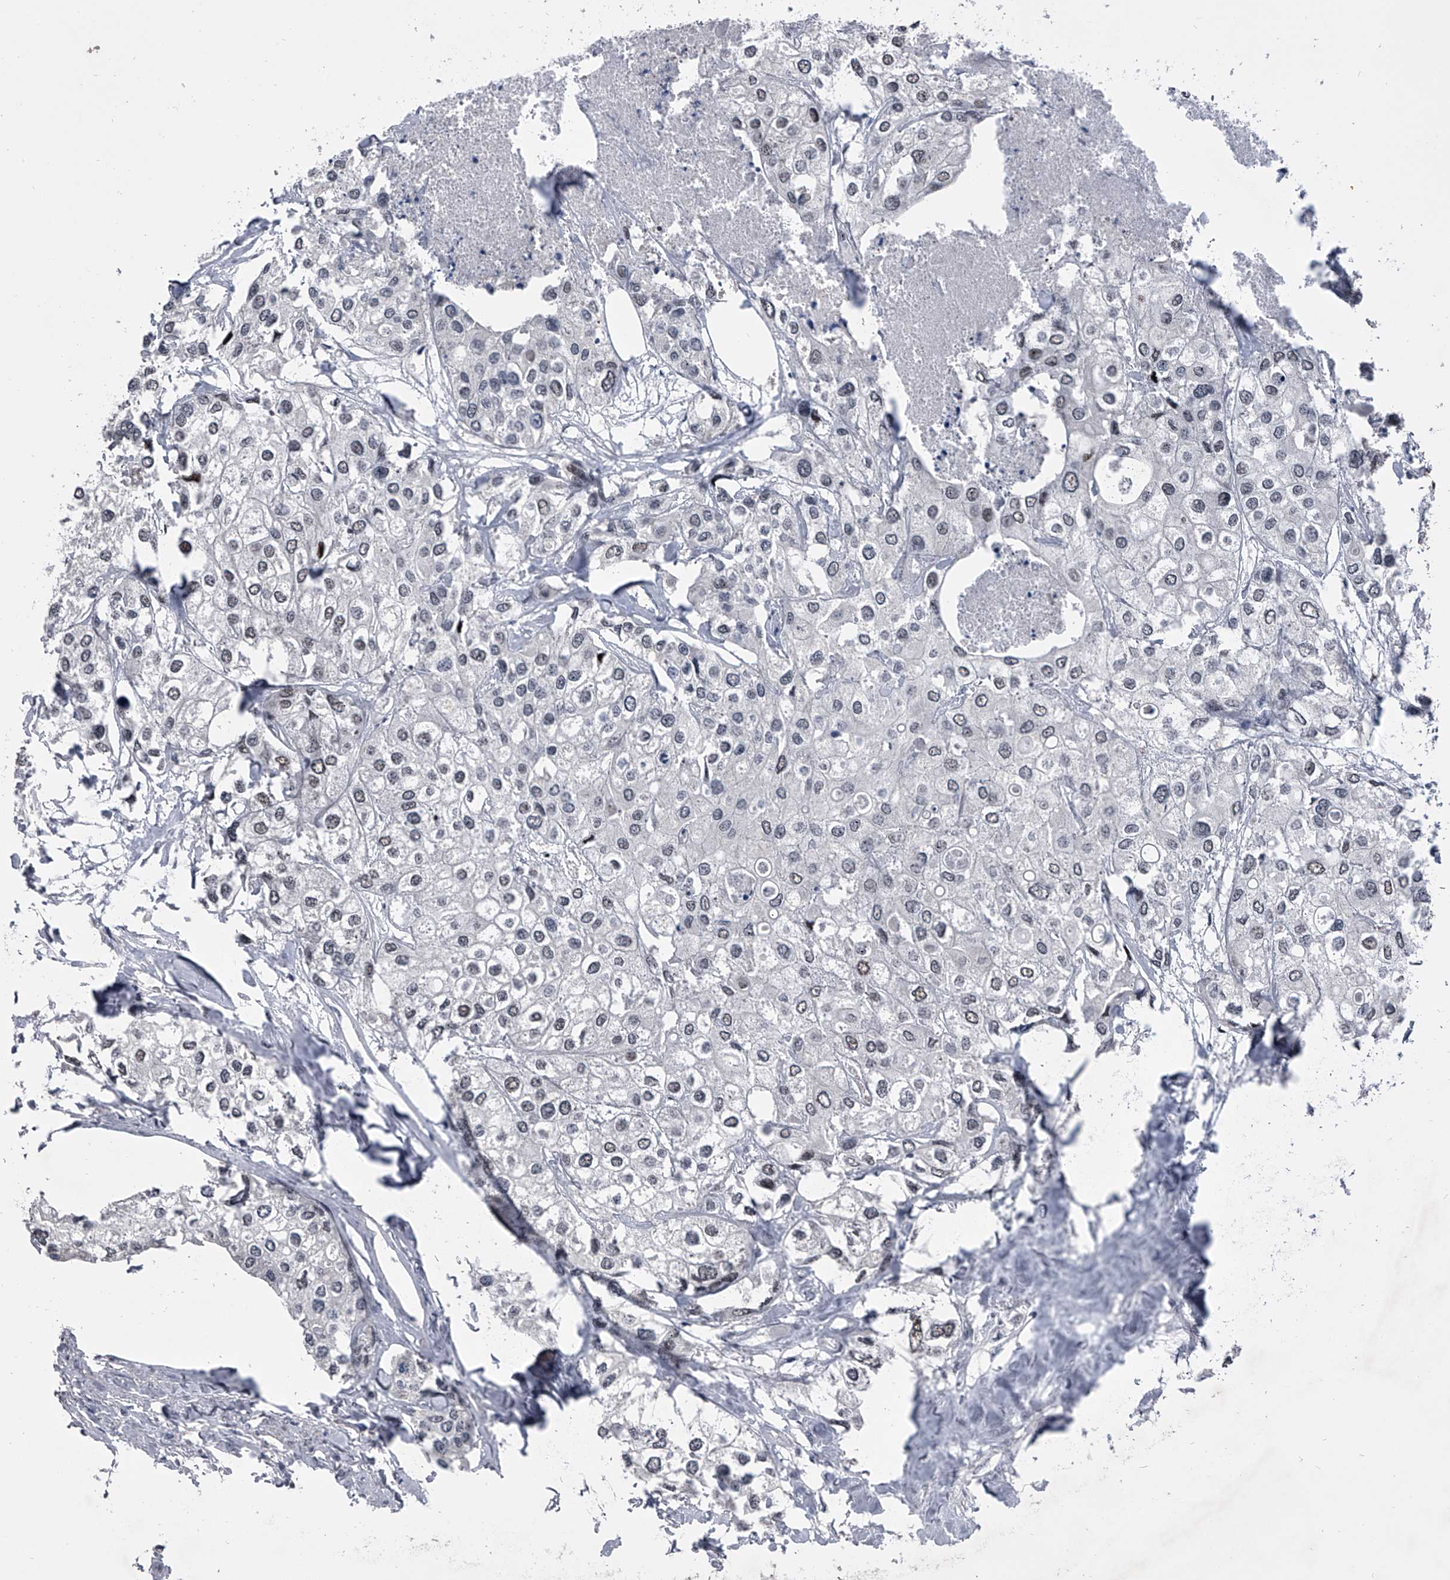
{"staining": {"intensity": "negative", "quantity": "none", "location": "none"}, "tissue": "urothelial cancer", "cell_type": "Tumor cells", "image_type": "cancer", "snomed": [{"axis": "morphology", "description": "Urothelial carcinoma, High grade"}, {"axis": "topography", "description": "Urinary bladder"}], "caption": "Tumor cells show no significant expression in high-grade urothelial carcinoma.", "gene": "ELK4", "patient": {"sex": "male", "age": 64}}